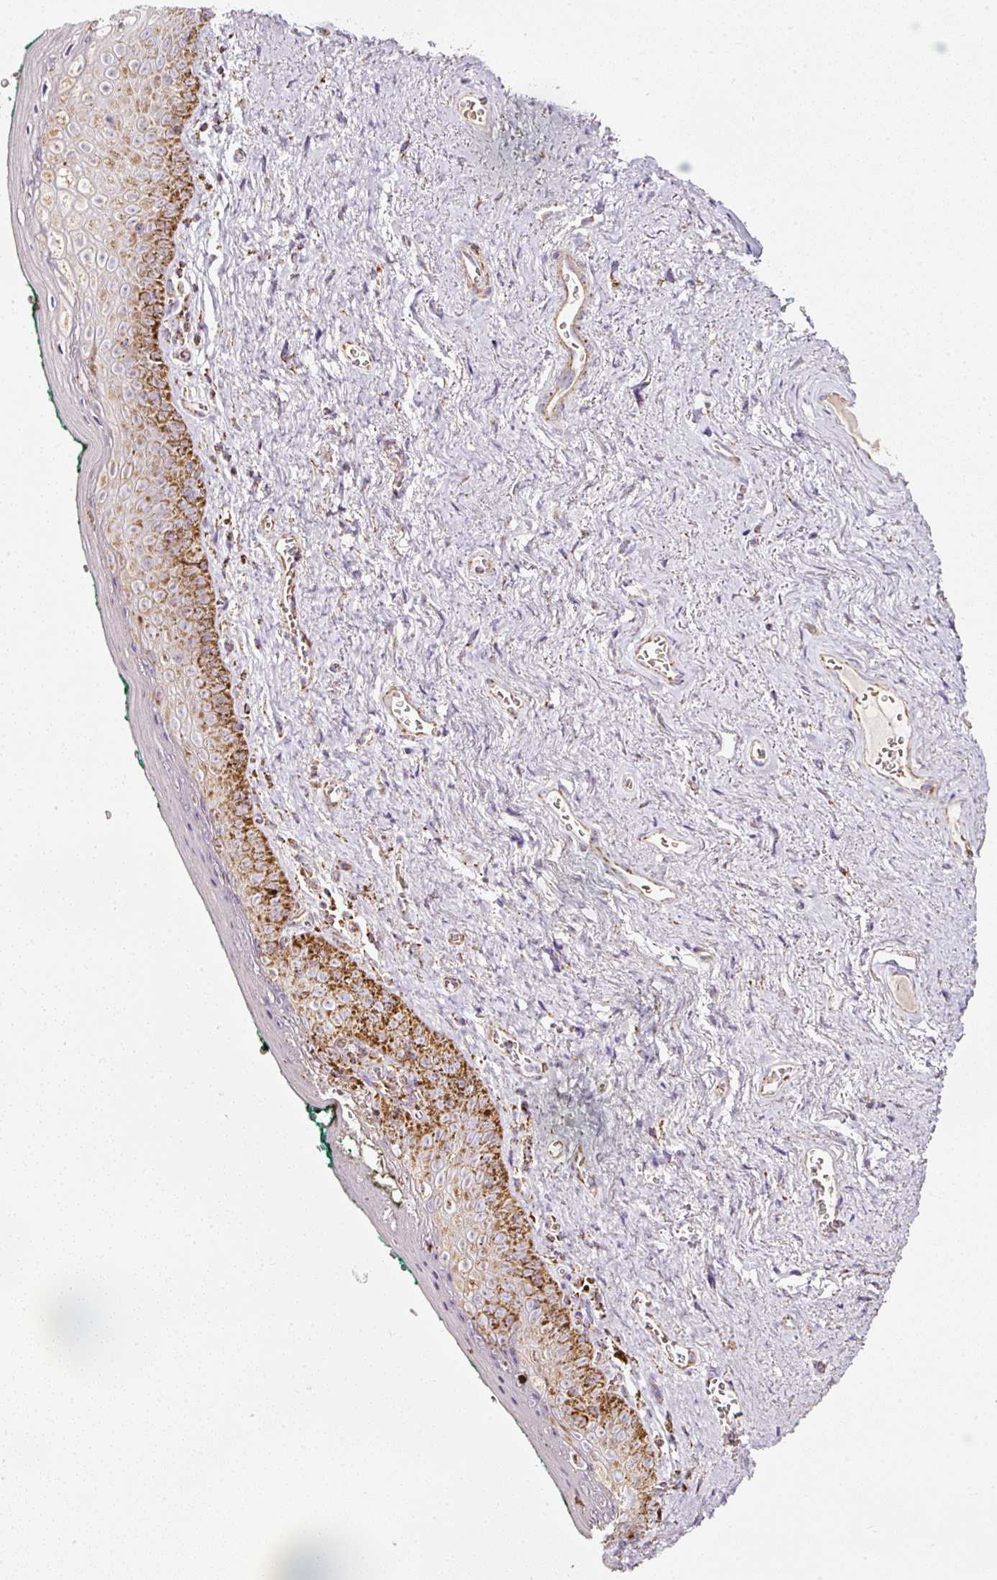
{"staining": {"intensity": "moderate", "quantity": "25%-75%", "location": "cytoplasmic/membranous"}, "tissue": "vagina", "cell_type": "Squamous epithelial cells", "image_type": "normal", "snomed": [{"axis": "morphology", "description": "Normal tissue, NOS"}, {"axis": "topography", "description": "Vulva"}, {"axis": "topography", "description": "Vagina"}, {"axis": "topography", "description": "Peripheral nerve tissue"}], "caption": "The photomicrograph displays immunohistochemical staining of unremarkable vagina. There is moderate cytoplasmic/membranous expression is present in approximately 25%-75% of squamous epithelial cells.", "gene": "SDHA", "patient": {"sex": "female", "age": 66}}